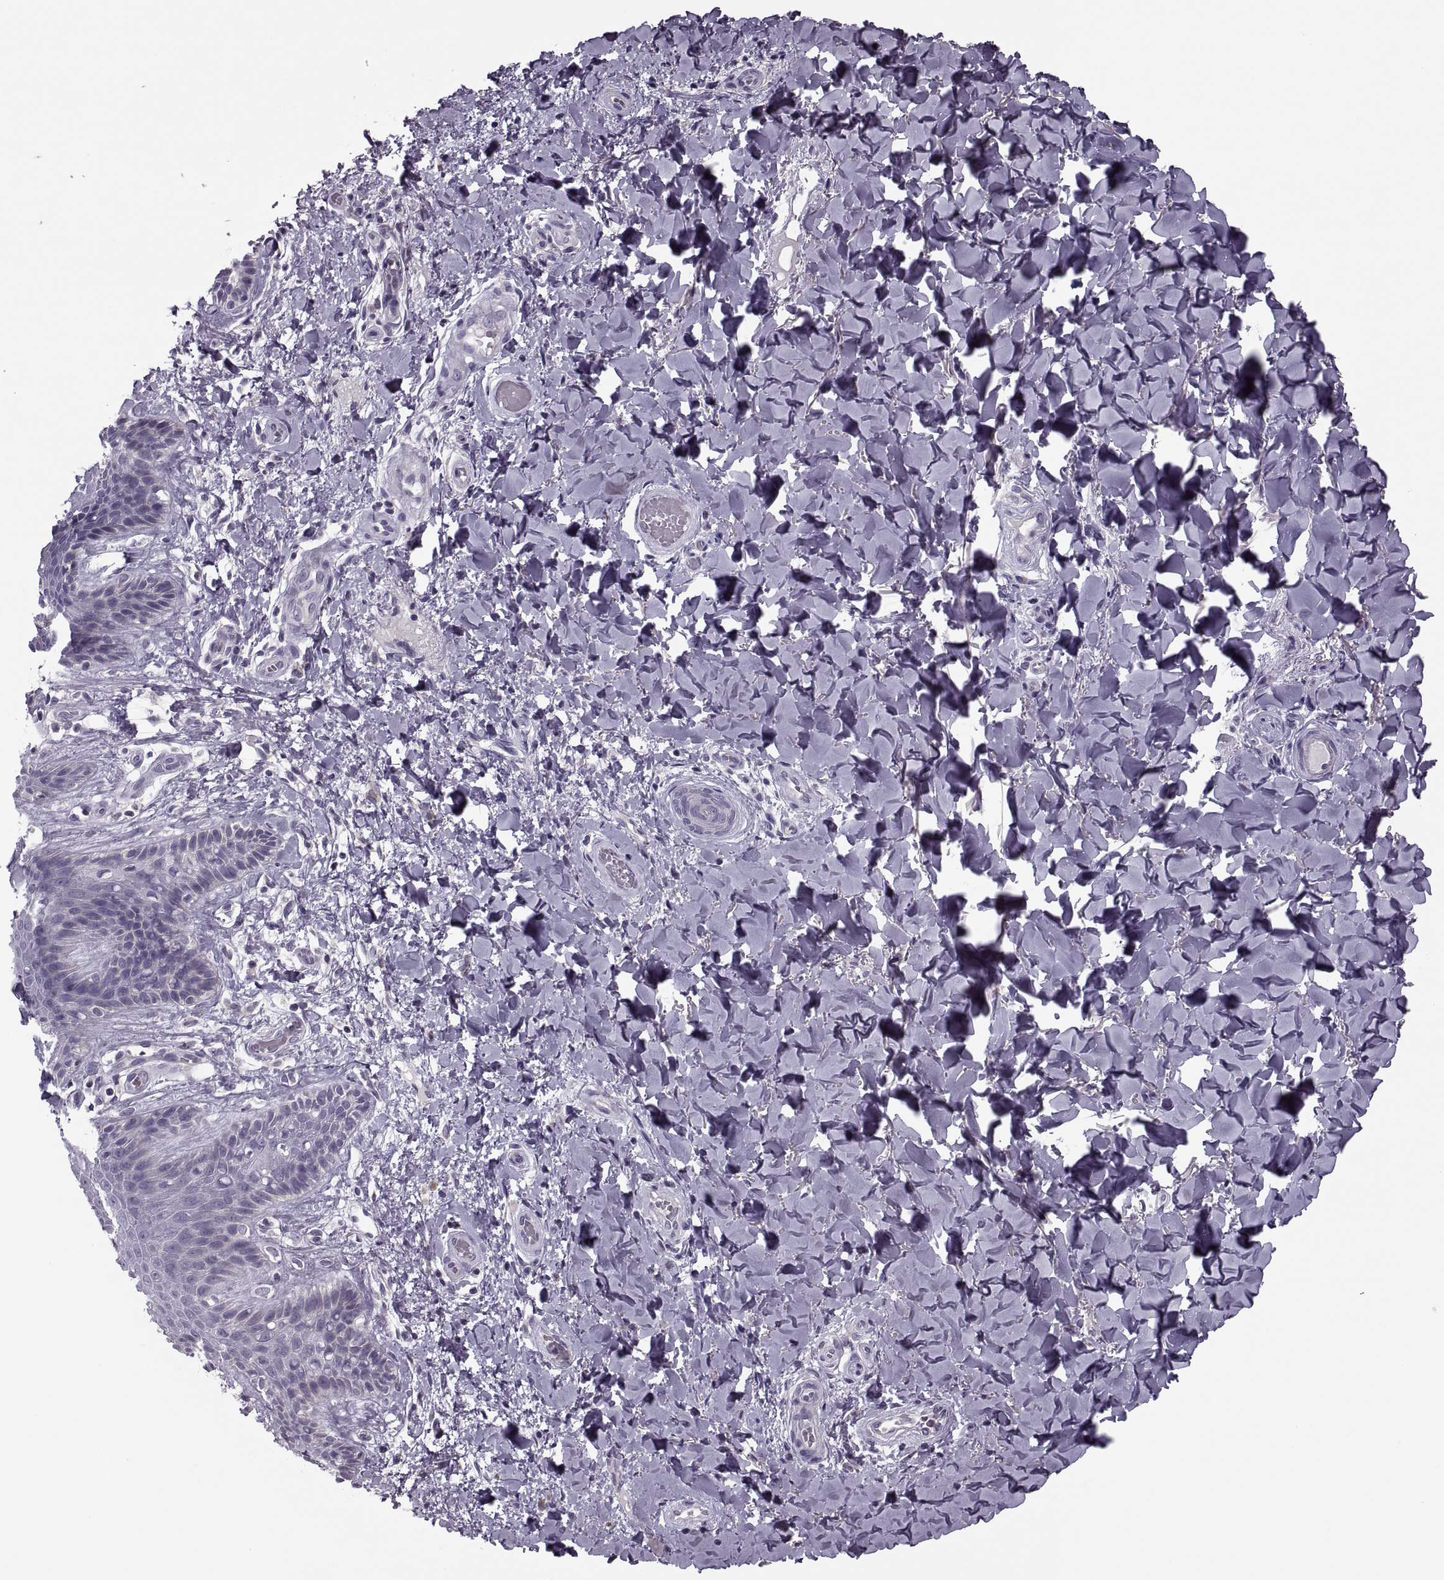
{"staining": {"intensity": "negative", "quantity": "none", "location": "none"}, "tissue": "skin", "cell_type": "Epidermal cells", "image_type": "normal", "snomed": [{"axis": "morphology", "description": "Normal tissue, NOS"}, {"axis": "topography", "description": "Anal"}], "caption": "Immunohistochemical staining of unremarkable skin displays no significant staining in epidermal cells.", "gene": "PRSS54", "patient": {"sex": "male", "age": 36}}